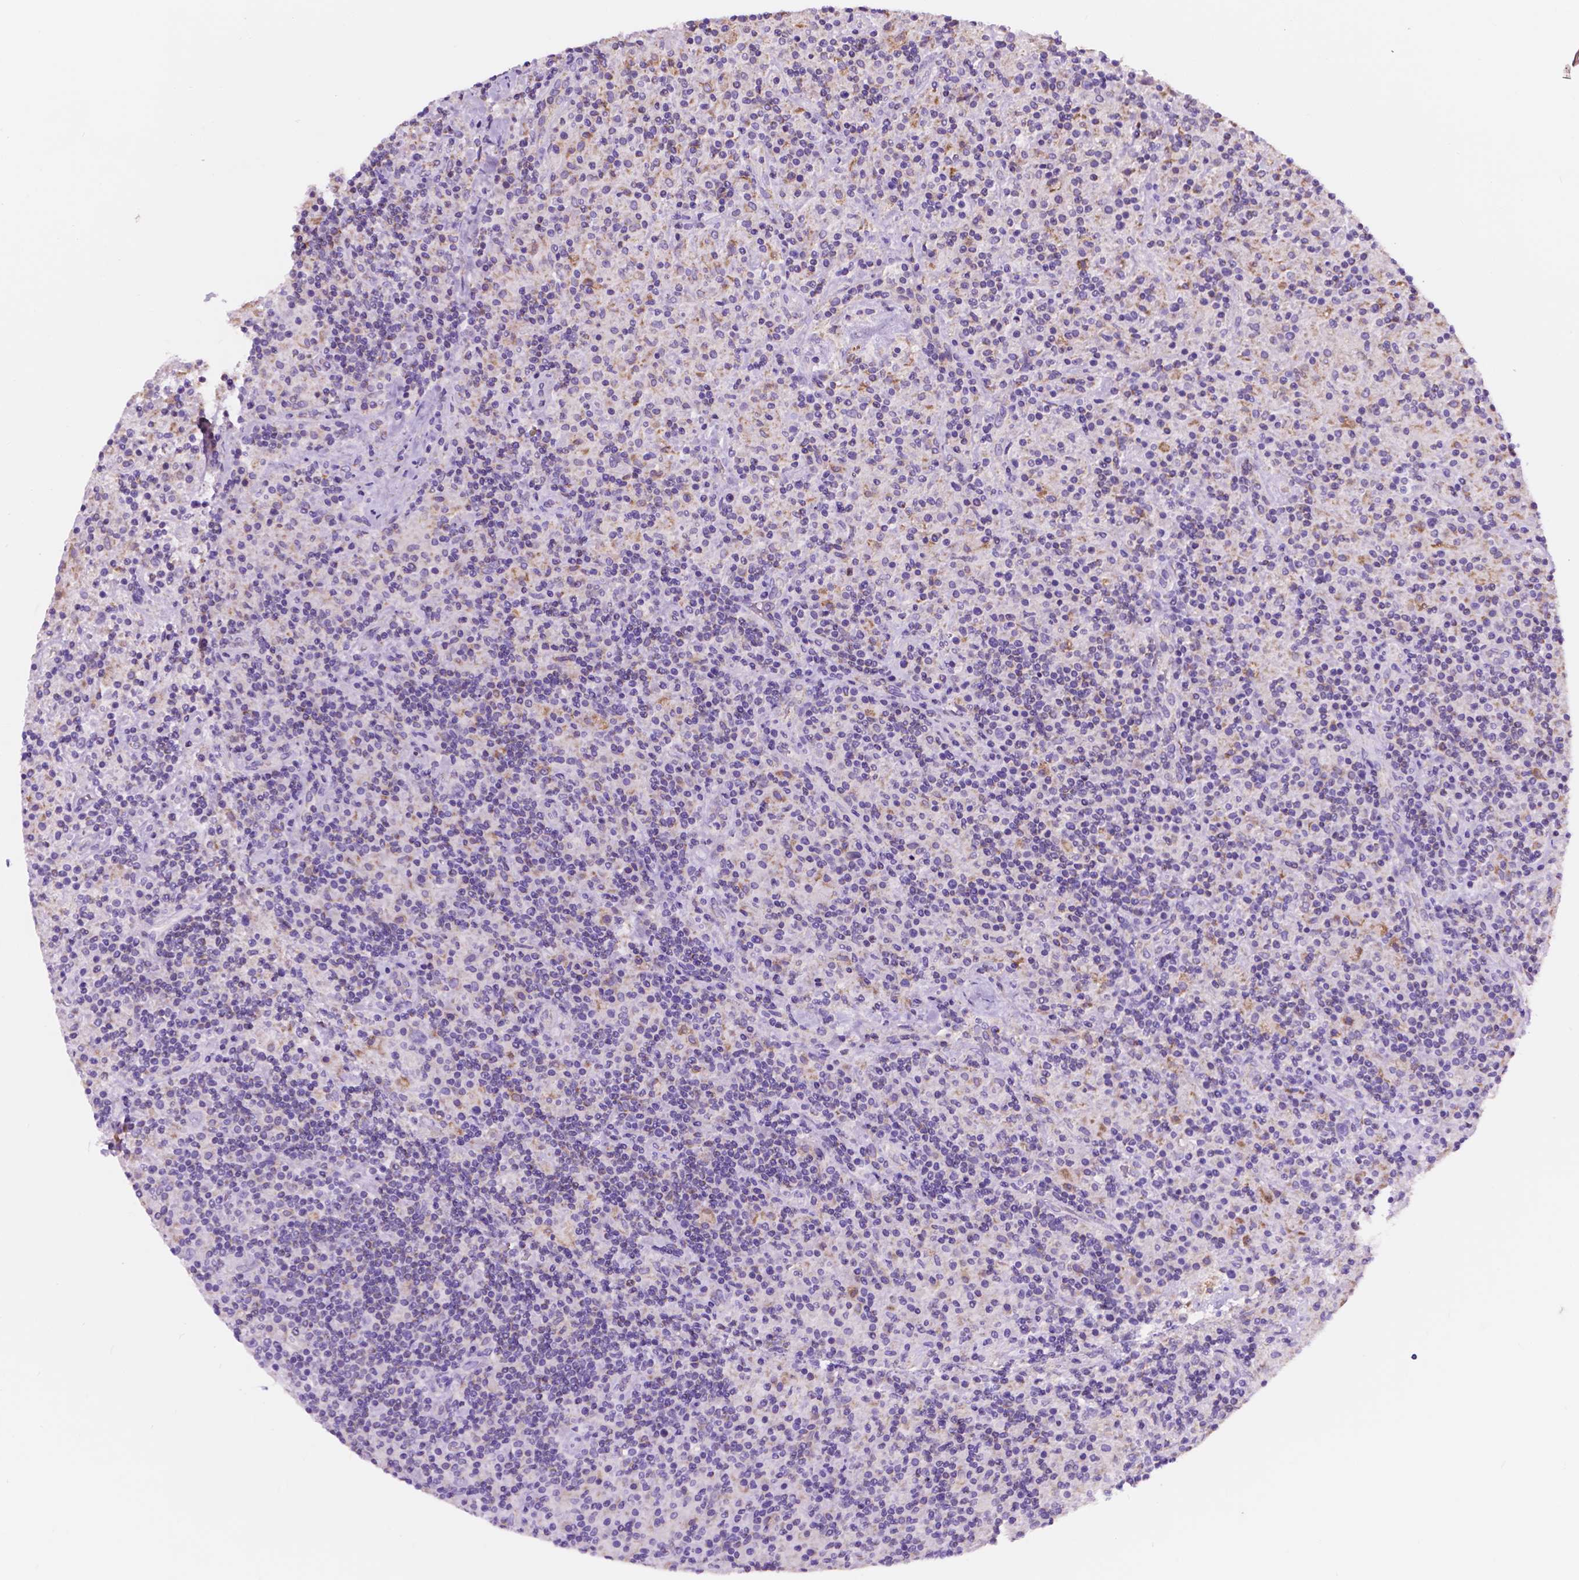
{"staining": {"intensity": "moderate", "quantity": "<25%", "location": "cytoplasmic/membranous"}, "tissue": "lymphoma", "cell_type": "Tumor cells", "image_type": "cancer", "snomed": [{"axis": "morphology", "description": "Hodgkin's disease, NOS"}, {"axis": "topography", "description": "Lymph node"}], "caption": "IHC micrograph of neoplastic tissue: lymphoma stained using immunohistochemistry displays low levels of moderate protein expression localized specifically in the cytoplasmic/membranous of tumor cells, appearing as a cytoplasmic/membranous brown color.", "gene": "TRPV5", "patient": {"sex": "male", "age": 70}}